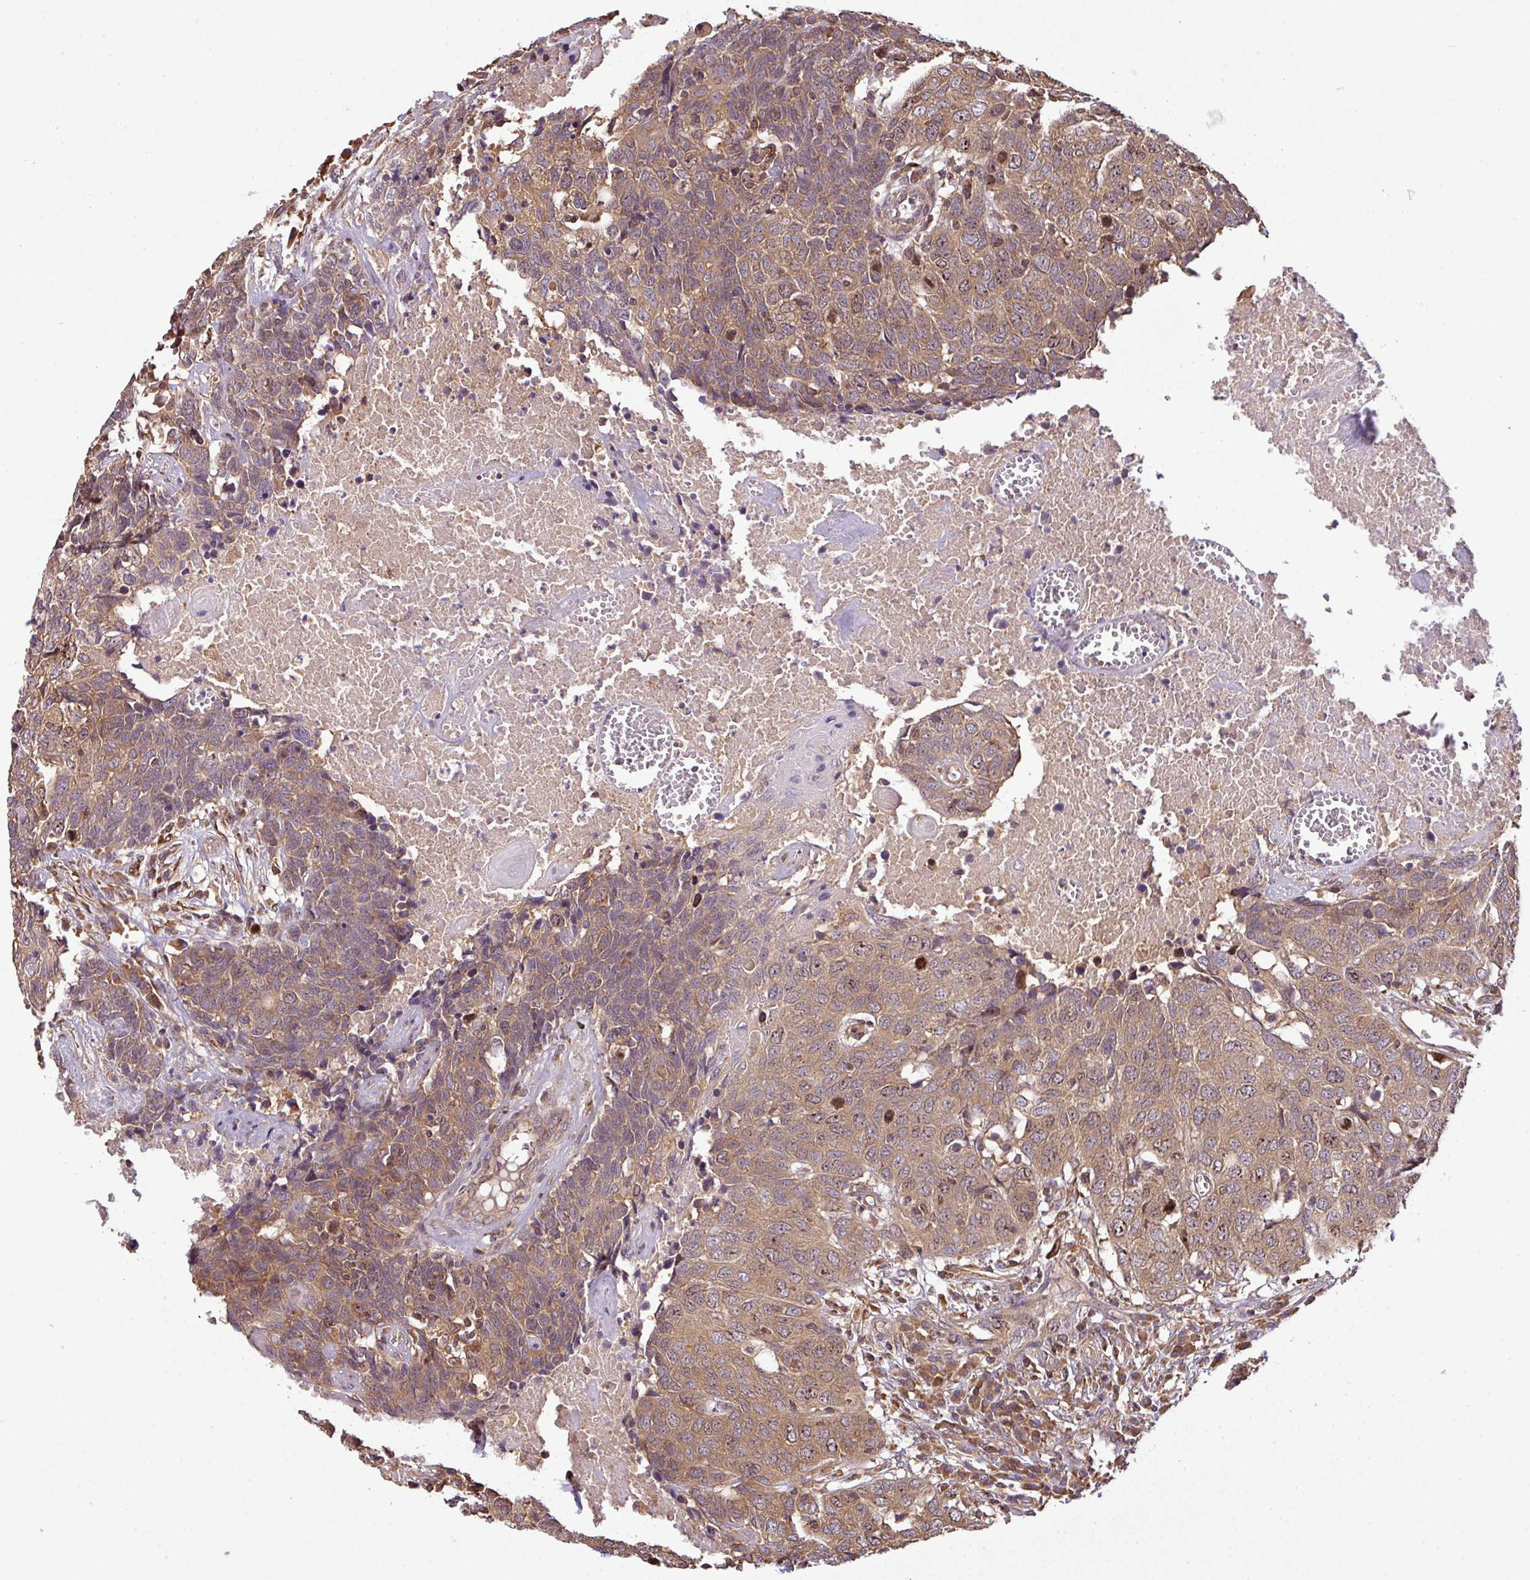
{"staining": {"intensity": "moderate", "quantity": ">75%", "location": "cytoplasmic/membranous,nuclear"}, "tissue": "head and neck cancer", "cell_type": "Tumor cells", "image_type": "cancer", "snomed": [{"axis": "morphology", "description": "Squamous cell carcinoma, NOS"}, {"axis": "topography", "description": "Head-Neck"}], "caption": "An immunohistochemistry (IHC) histopathology image of neoplastic tissue is shown. Protein staining in brown shows moderate cytoplasmic/membranous and nuclear positivity in head and neck cancer (squamous cell carcinoma) within tumor cells. (brown staining indicates protein expression, while blue staining denotes nuclei).", "gene": "VENTX", "patient": {"sex": "male", "age": 66}}